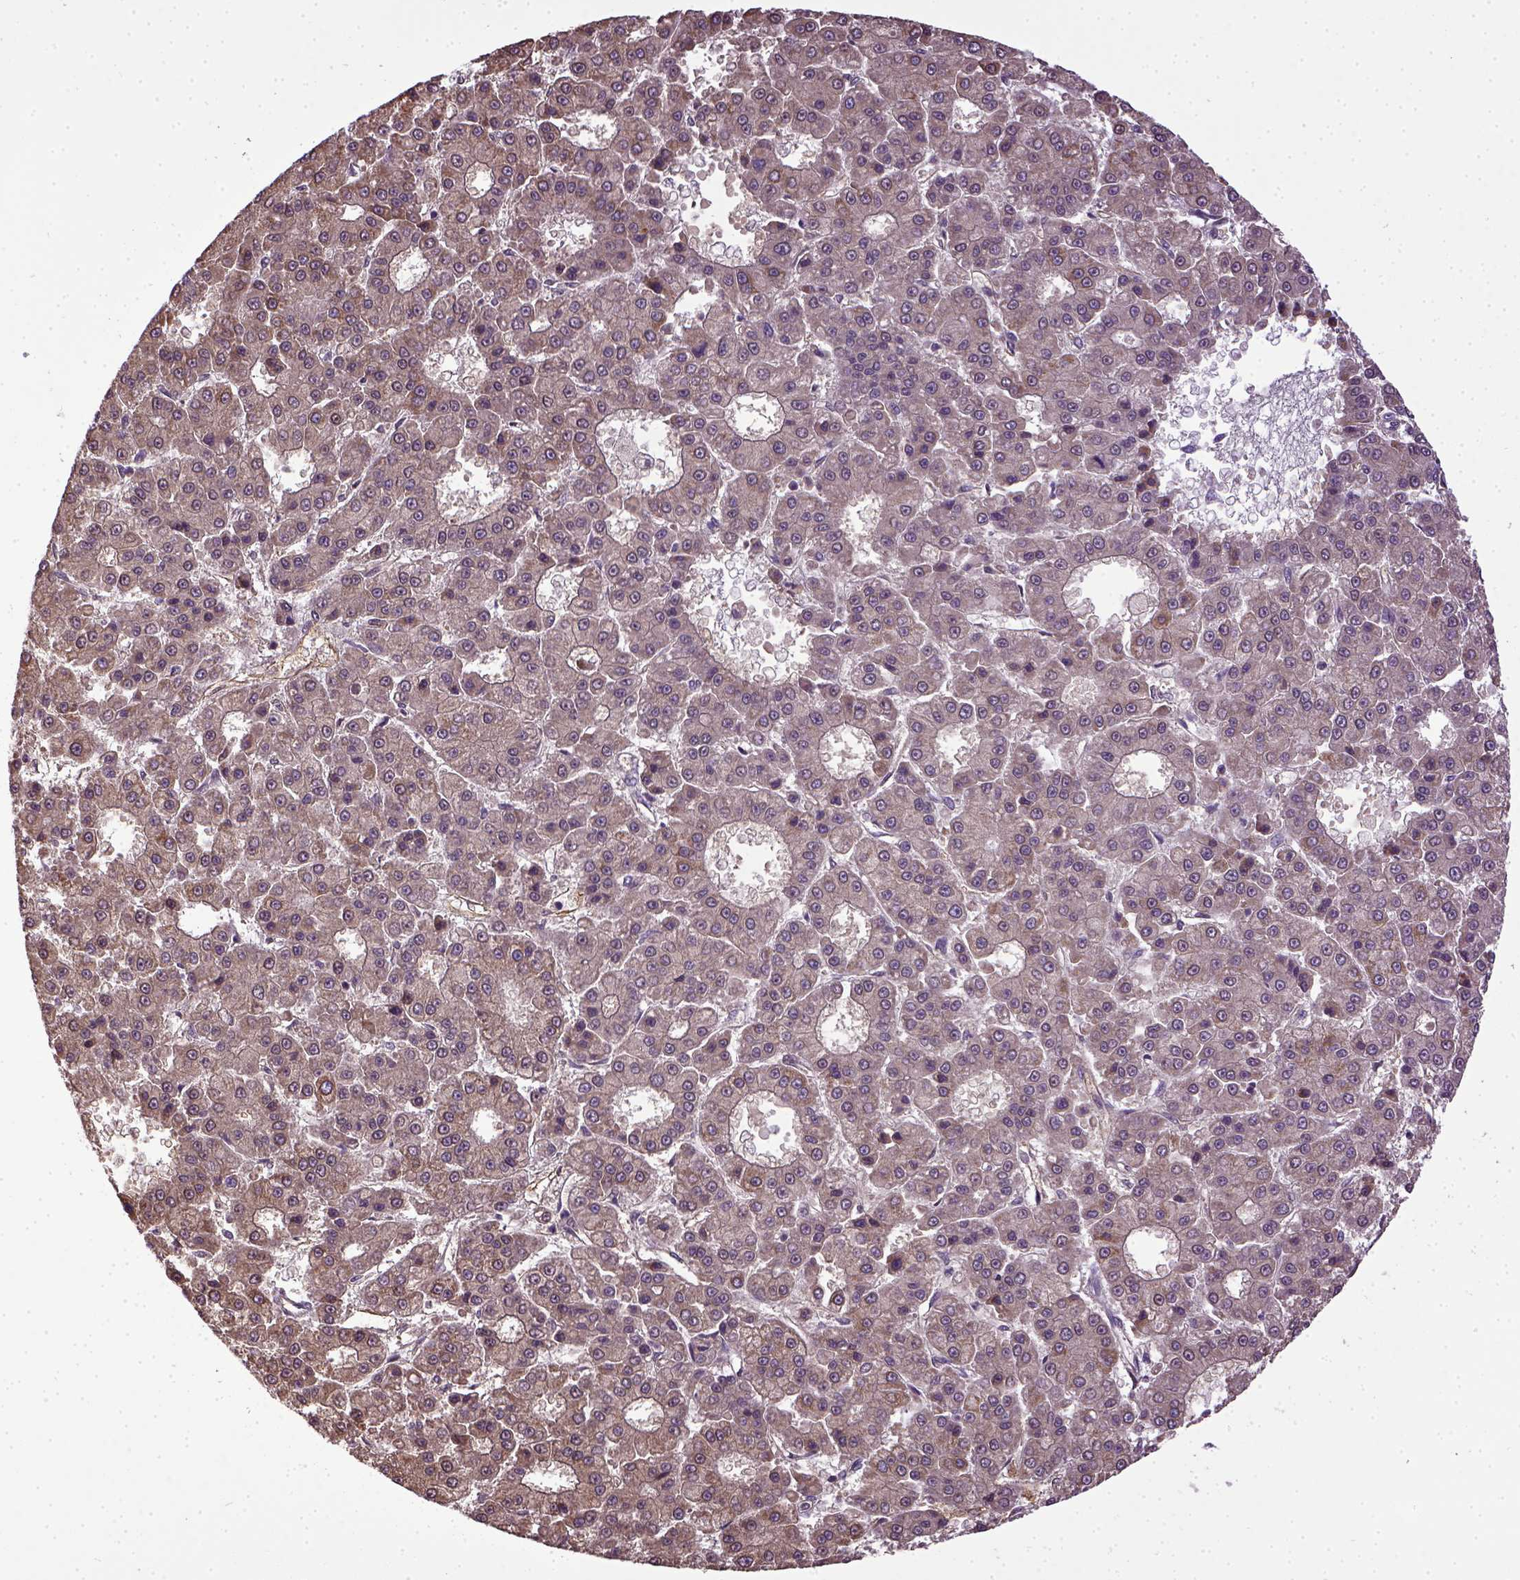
{"staining": {"intensity": "weak", "quantity": ">75%", "location": "cytoplasmic/membranous"}, "tissue": "liver cancer", "cell_type": "Tumor cells", "image_type": "cancer", "snomed": [{"axis": "morphology", "description": "Carcinoma, Hepatocellular, NOS"}, {"axis": "topography", "description": "Liver"}], "caption": "Hepatocellular carcinoma (liver) stained with IHC exhibits weak cytoplasmic/membranous positivity in approximately >75% of tumor cells.", "gene": "ENG", "patient": {"sex": "male", "age": 70}}